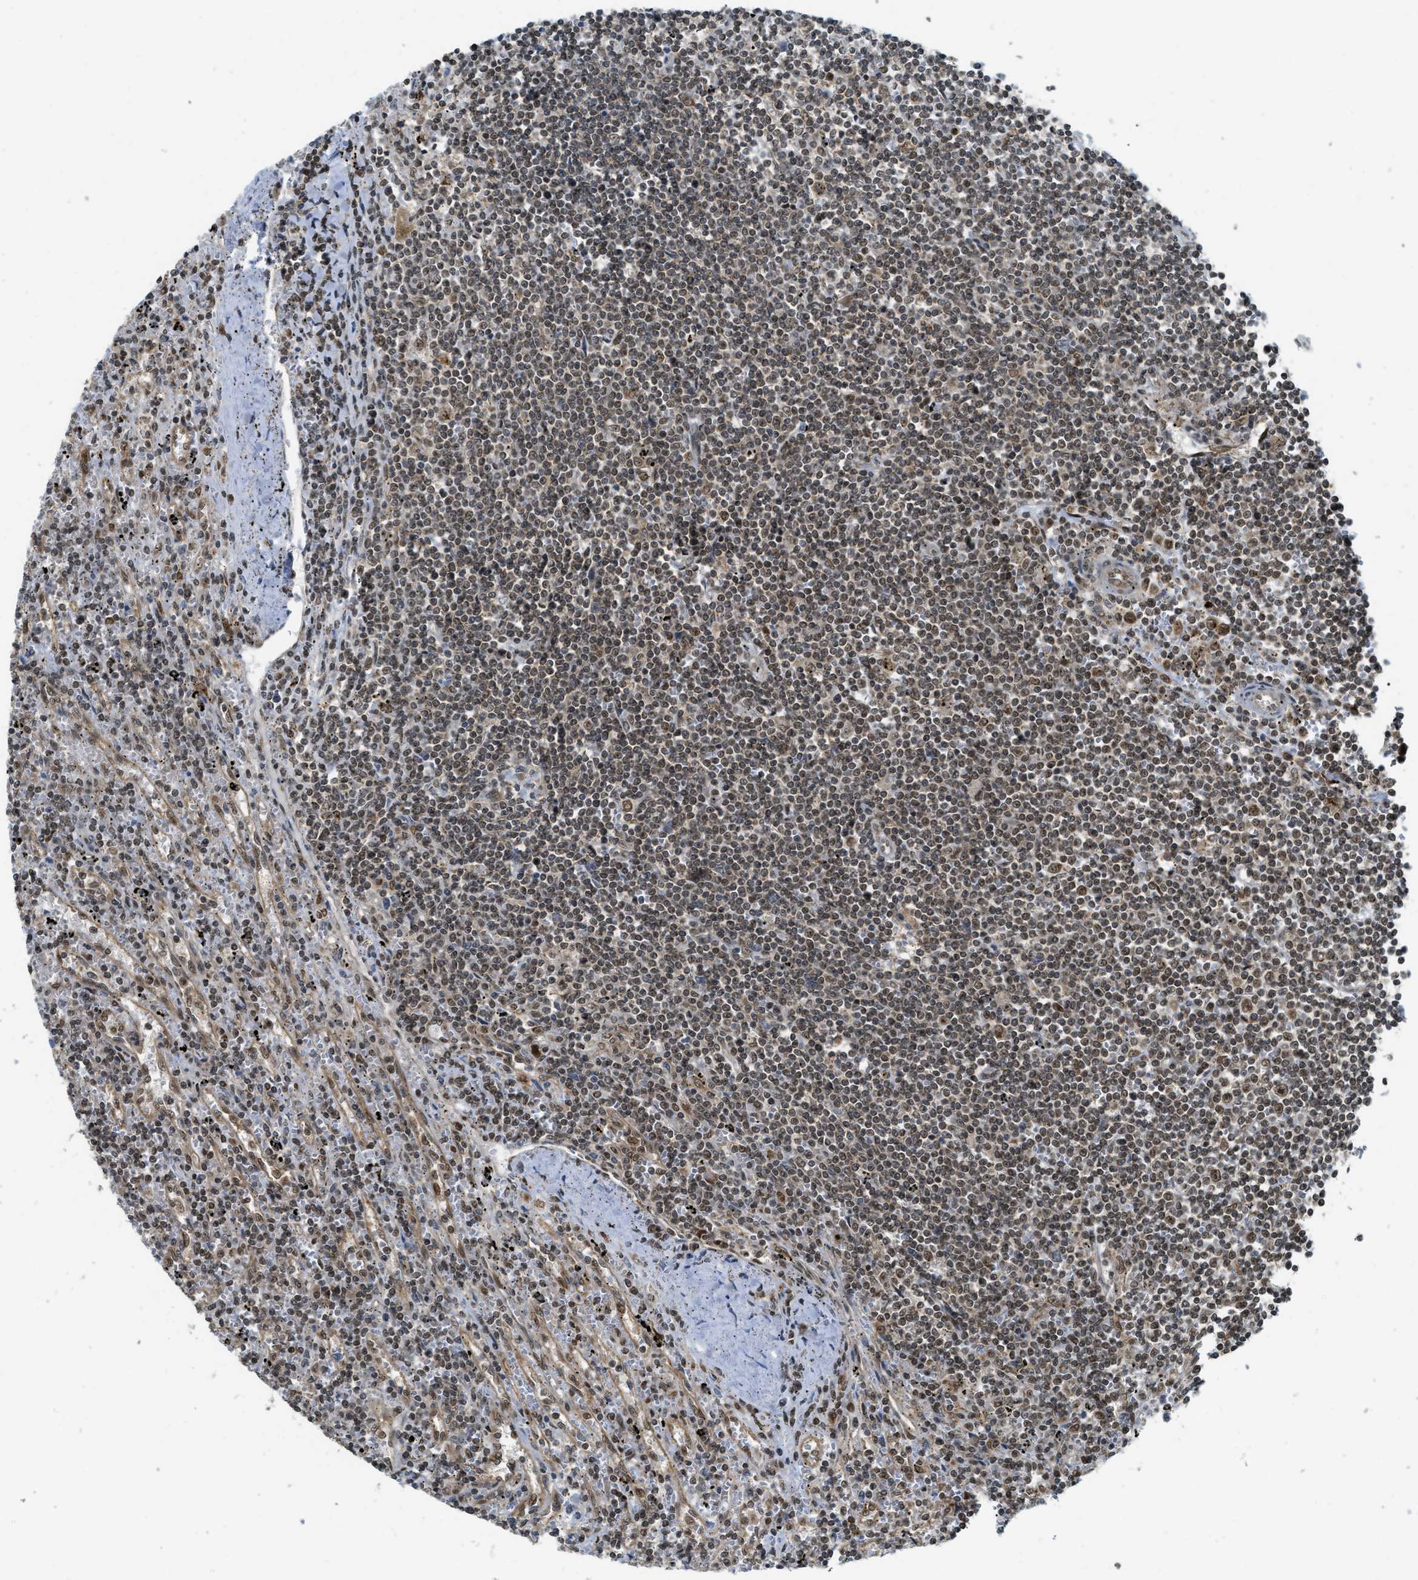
{"staining": {"intensity": "weak", "quantity": ">75%", "location": "nuclear"}, "tissue": "lymphoma", "cell_type": "Tumor cells", "image_type": "cancer", "snomed": [{"axis": "morphology", "description": "Malignant lymphoma, non-Hodgkin's type, Low grade"}, {"axis": "topography", "description": "Spleen"}], "caption": "Human malignant lymphoma, non-Hodgkin's type (low-grade) stained with a brown dye shows weak nuclear positive positivity in approximately >75% of tumor cells.", "gene": "TACC1", "patient": {"sex": "male", "age": 76}}